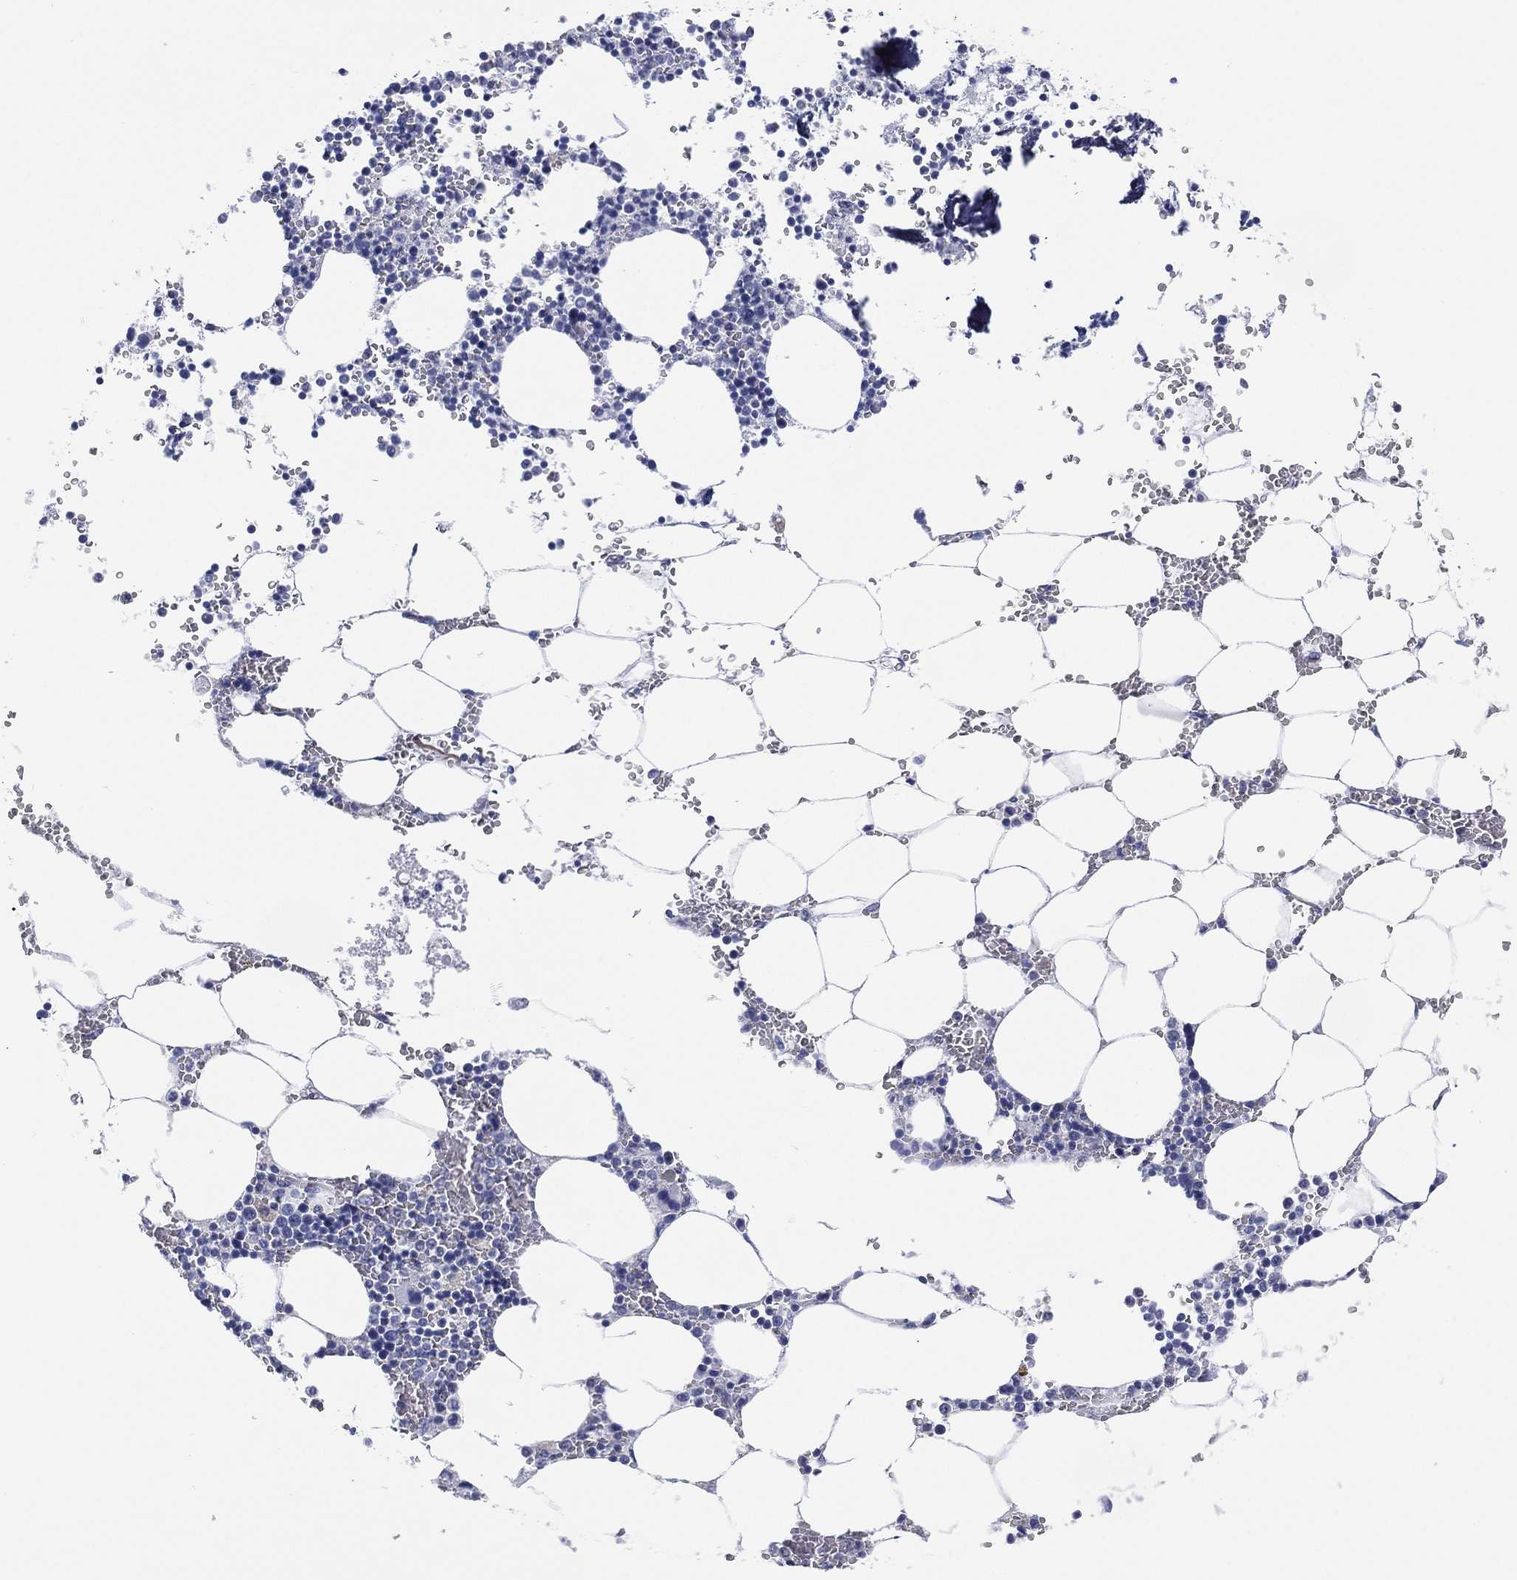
{"staining": {"intensity": "negative", "quantity": "none", "location": "none"}, "tissue": "bone marrow", "cell_type": "Hematopoietic cells", "image_type": "normal", "snomed": [{"axis": "morphology", "description": "Normal tissue, NOS"}, {"axis": "topography", "description": "Bone marrow"}], "caption": "A histopathology image of bone marrow stained for a protein shows no brown staining in hematopoietic cells. (Brightfield microscopy of DAB immunohistochemistry (IHC) at high magnification).", "gene": "C5orf46", "patient": {"sex": "female", "age": 64}}